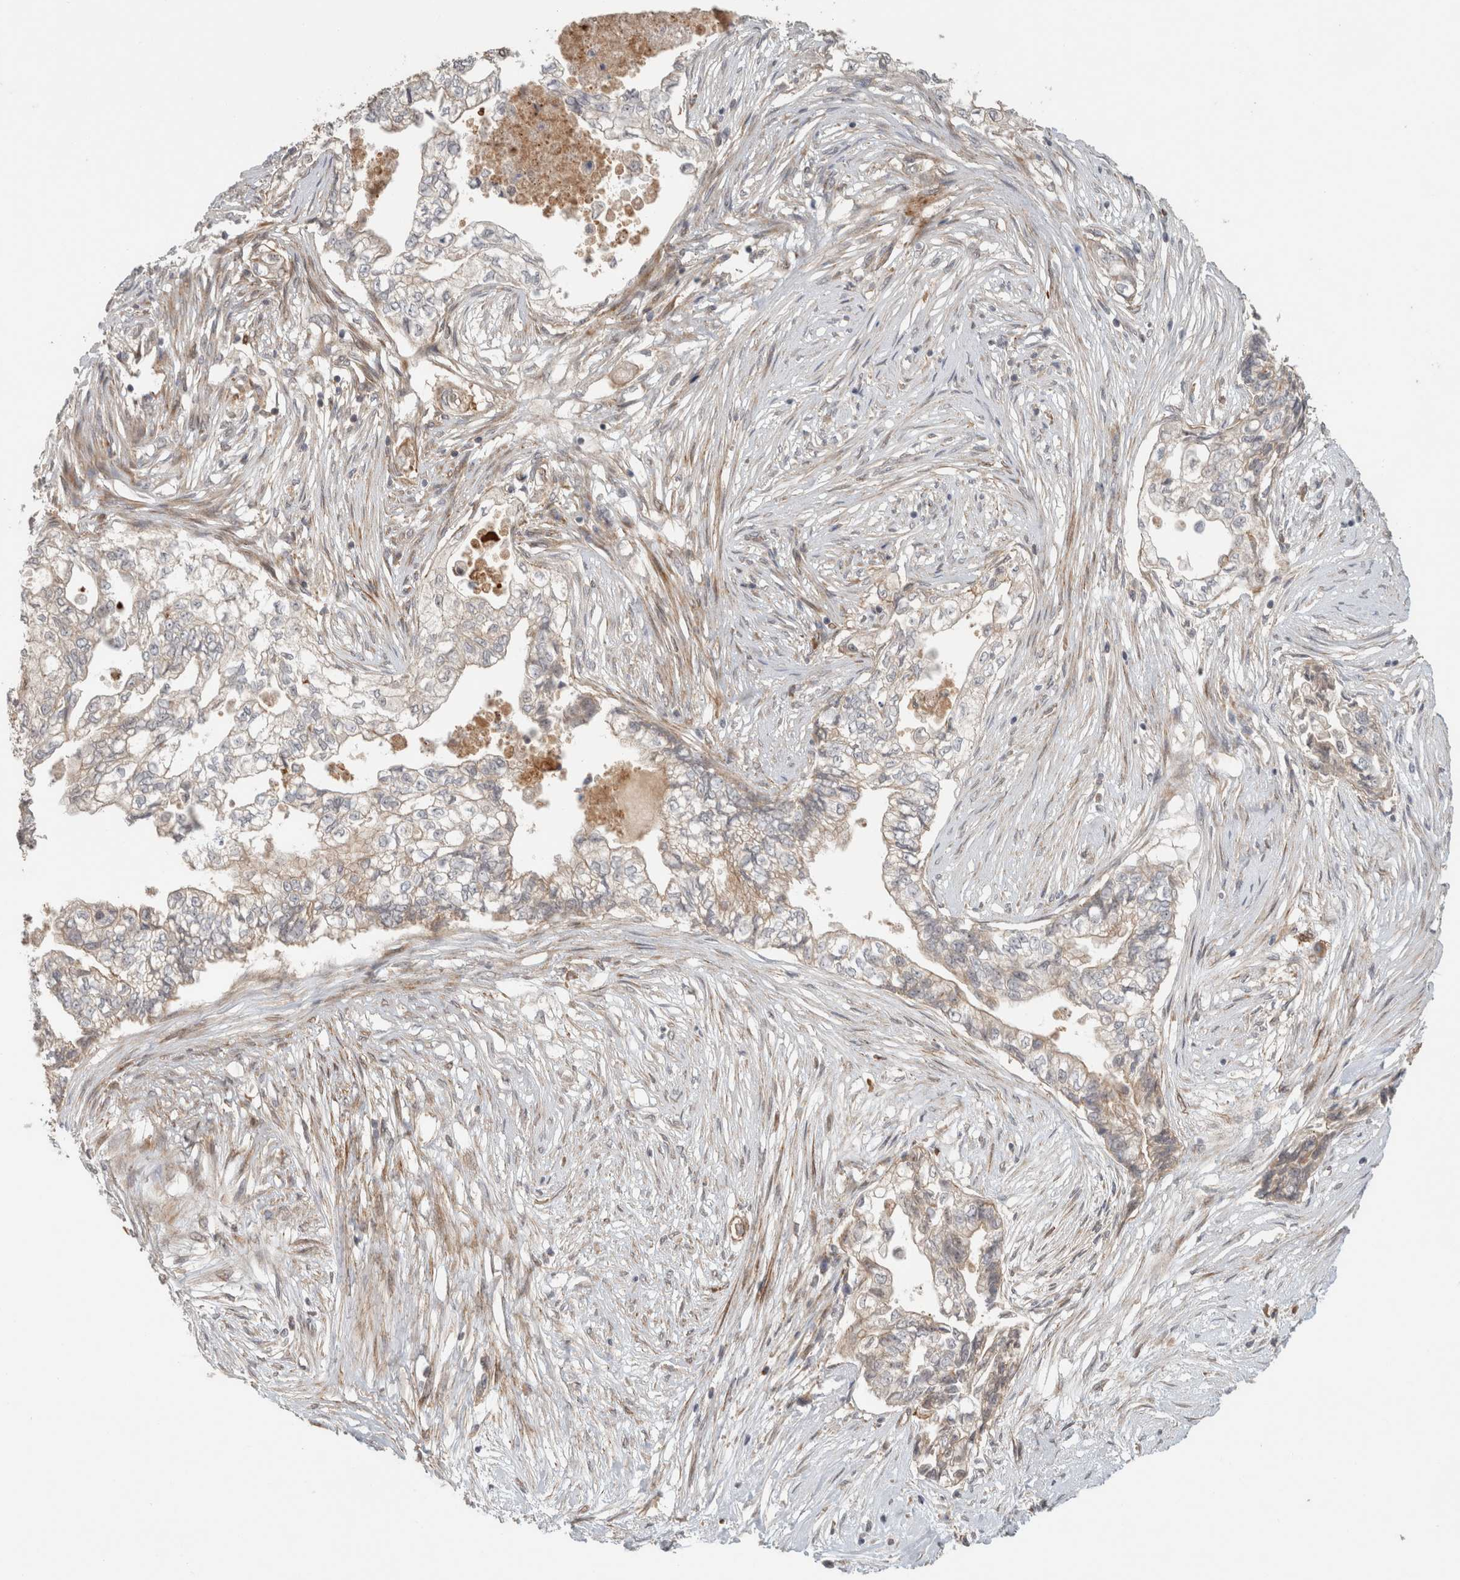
{"staining": {"intensity": "negative", "quantity": "none", "location": "none"}, "tissue": "pancreatic cancer", "cell_type": "Tumor cells", "image_type": "cancer", "snomed": [{"axis": "morphology", "description": "Adenocarcinoma, NOS"}, {"axis": "topography", "description": "Pancreas"}], "caption": "DAB (3,3'-diaminobenzidine) immunohistochemical staining of human adenocarcinoma (pancreatic) shows no significant positivity in tumor cells.", "gene": "SIPA1L2", "patient": {"sex": "male", "age": 72}}